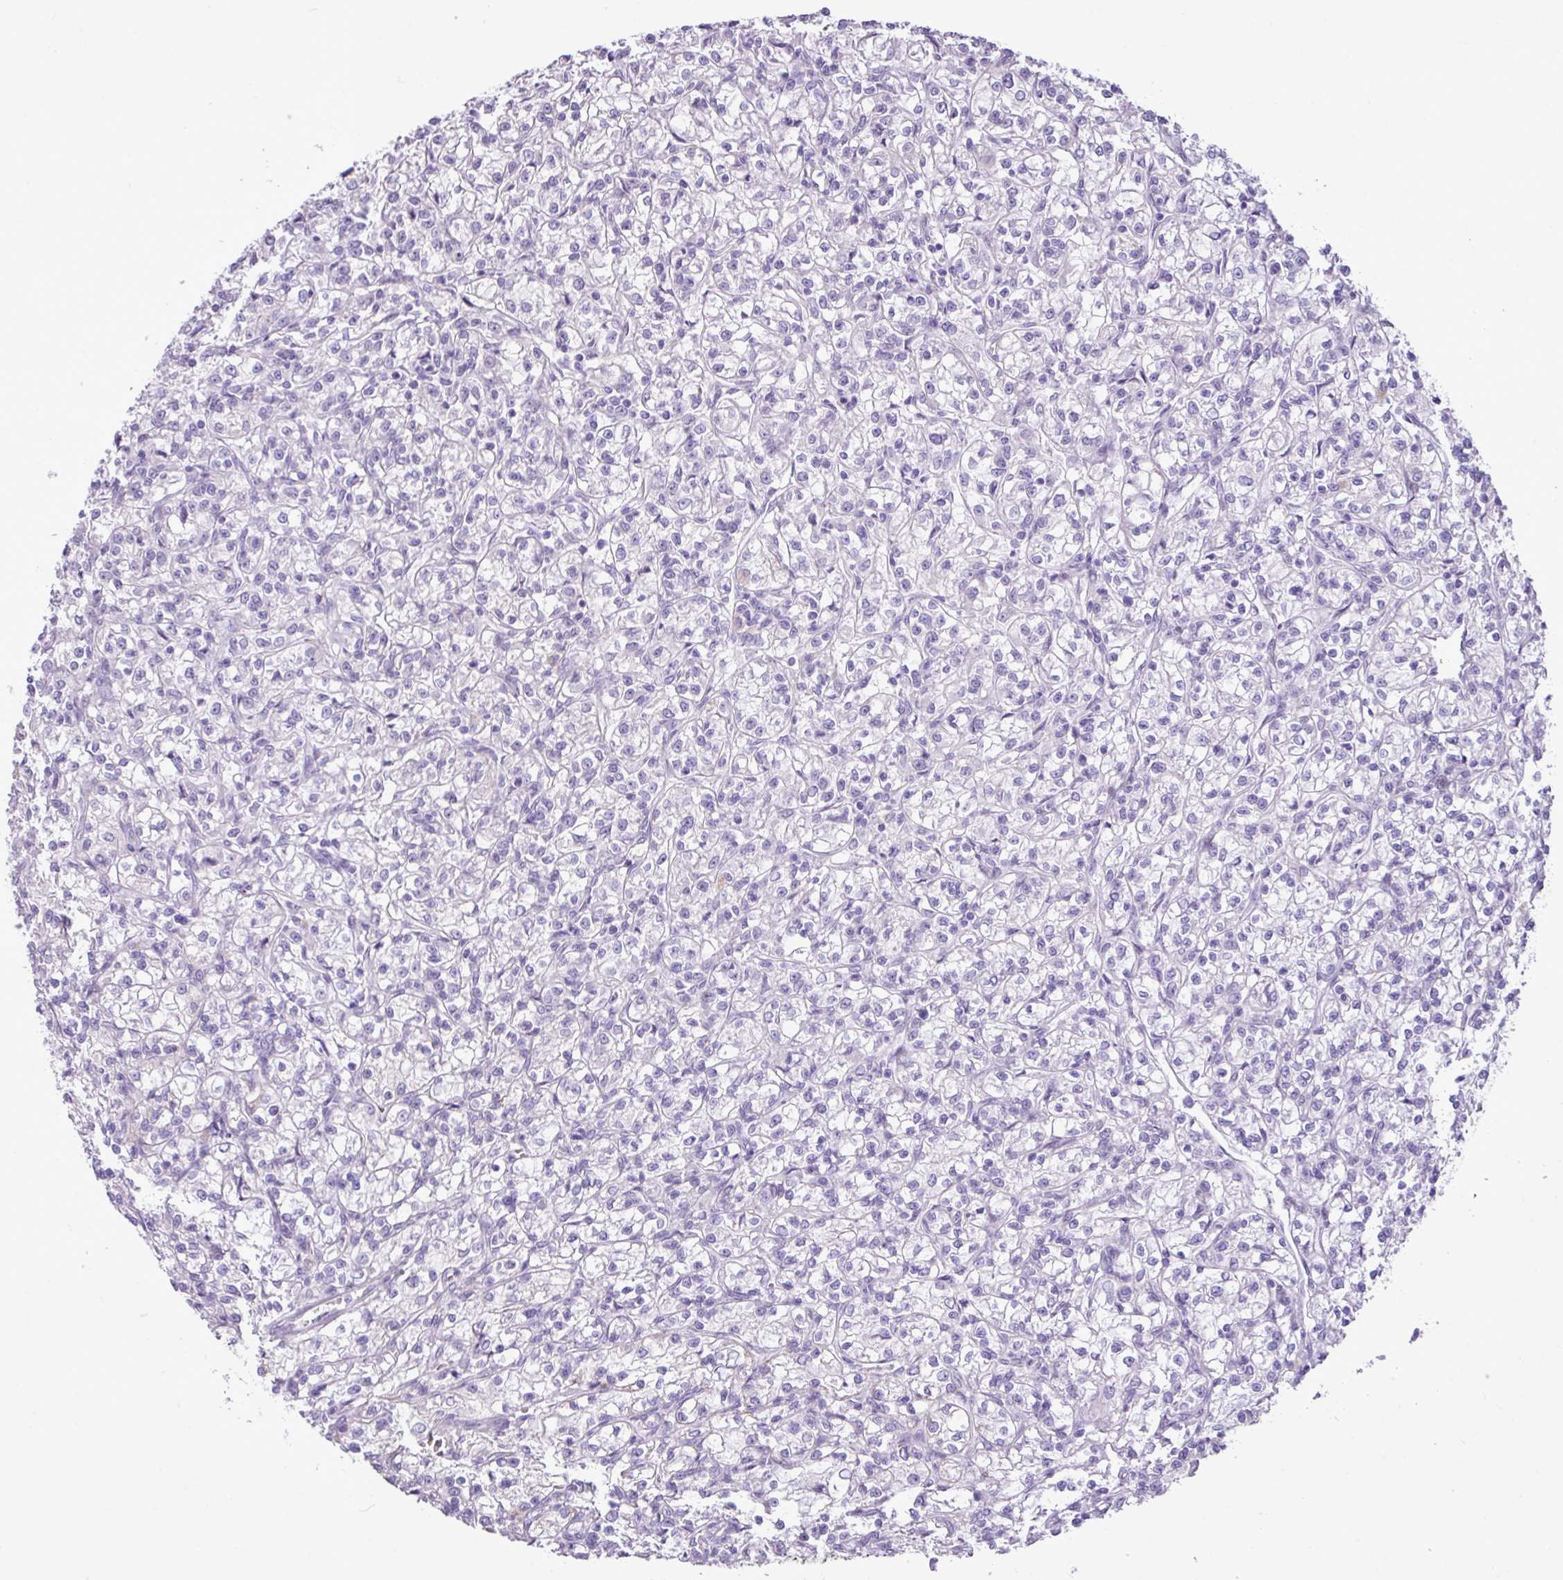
{"staining": {"intensity": "negative", "quantity": "none", "location": "none"}, "tissue": "renal cancer", "cell_type": "Tumor cells", "image_type": "cancer", "snomed": [{"axis": "morphology", "description": "Adenocarcinoma, NOS"}, {"axis": "topography", "description": "Kidney"}], "caption": "Immunohistochemistry micrograph of neoplastic tissue: renal adenocarcinoma stained with DAB exhibits no significant protein positivity in tumor cells. Nuclei are stained in blue.", "gene": "YLPM1", "patient": {"sex": "female", "age": 59}}